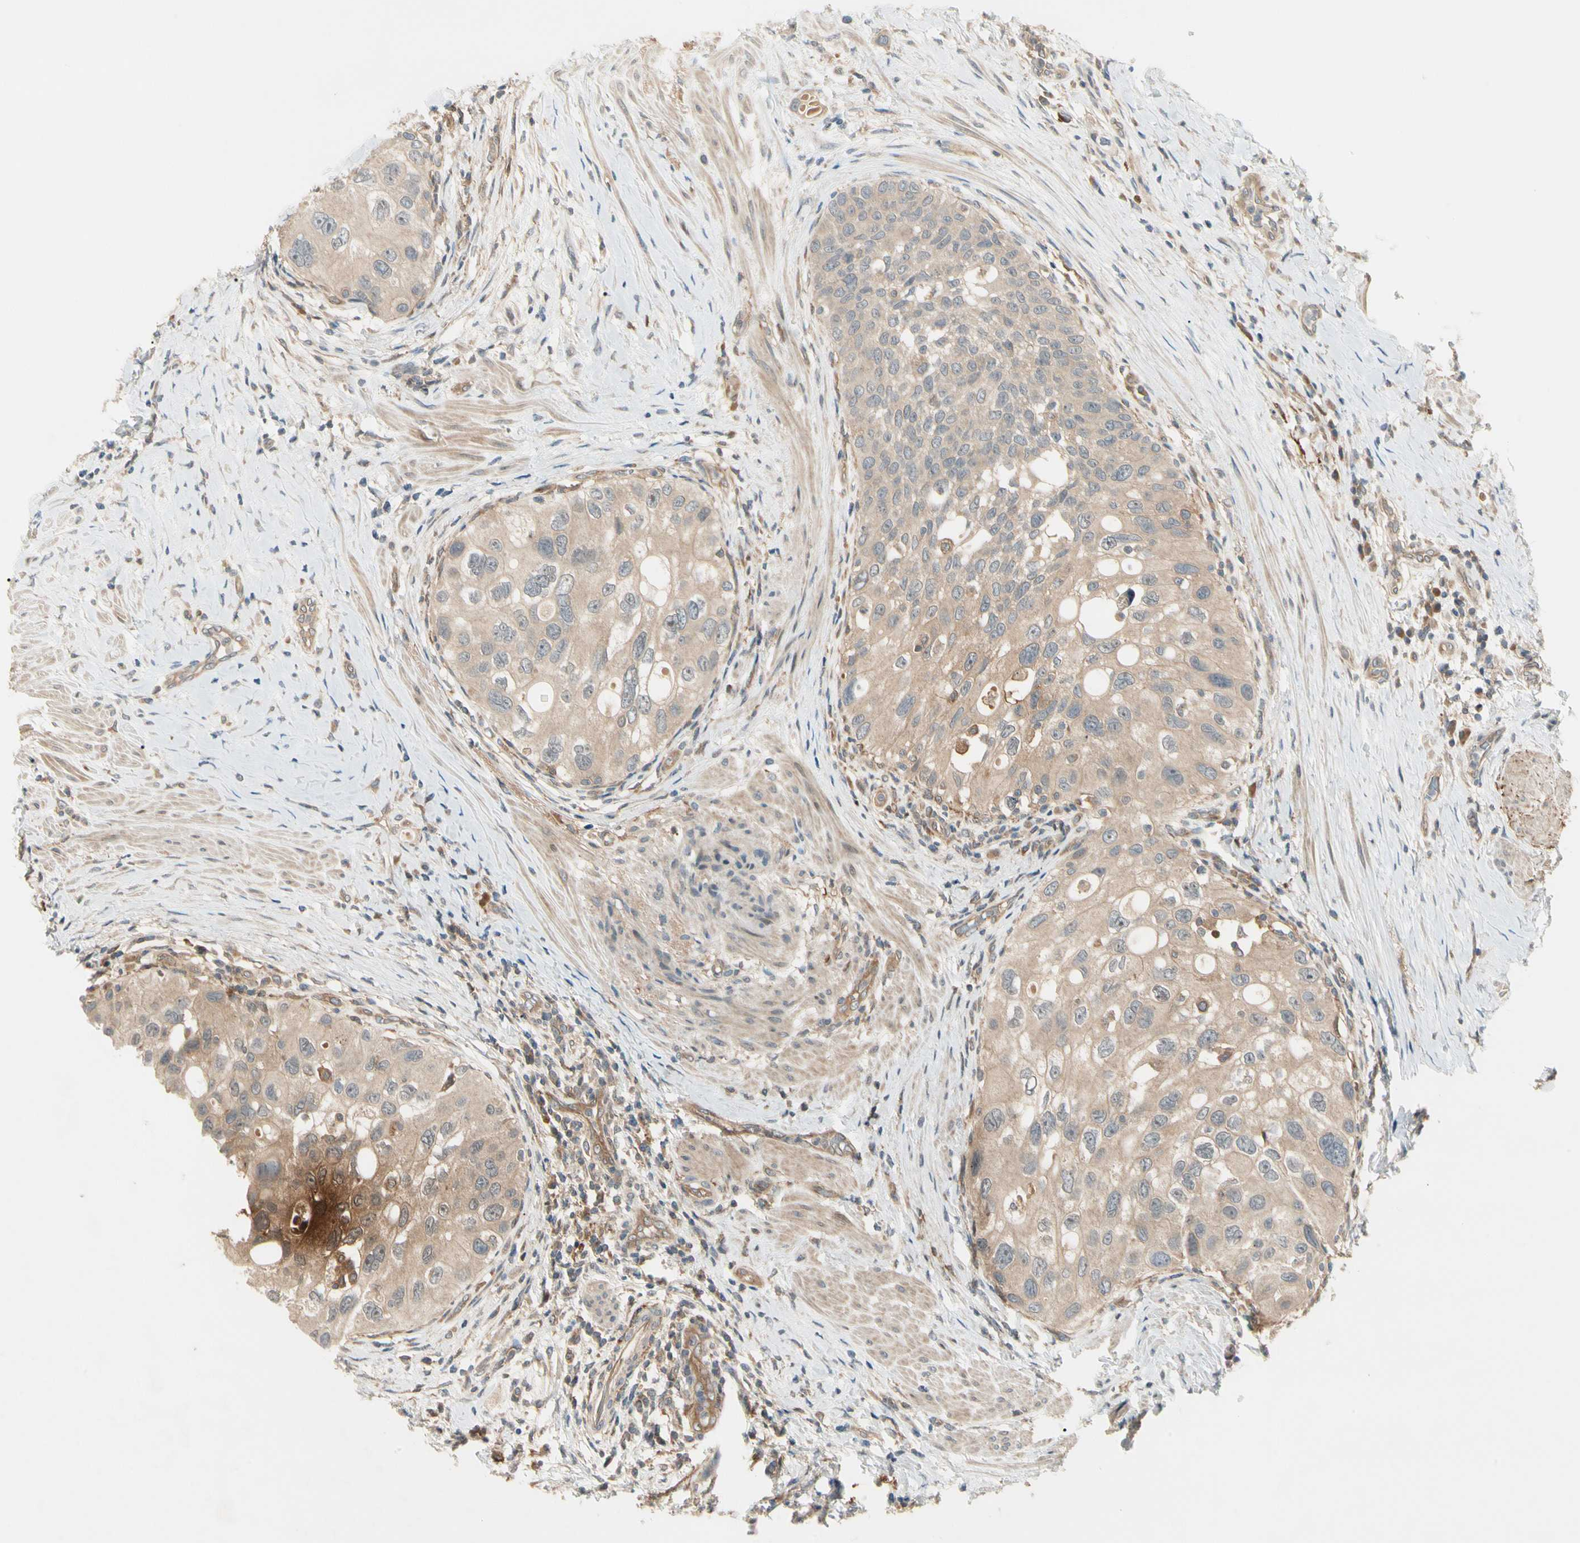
{"staining": {"intensity": "moderate", "quantity": ">75%", "location": "cytoplasmic/membranous"}, "tissue": "urothelial cancer", "cell_type": "Tumor cells", "image_type": "cancer", "snomed": [{"axis": "morphology", "description": "Urothelial carcinoma, High grade"}, {"axis": "topography", "description": "Urinary bladder"}], "caption": "DAB (3,3'-diaminobenzidine) immunohistochemical staining of urothelial cancer shows moderate cytoplasmic/membranous protein positivity in about >75% of tumor cells.", "gene": "F2R", "patient": {"sex": "female", "age": 56}}